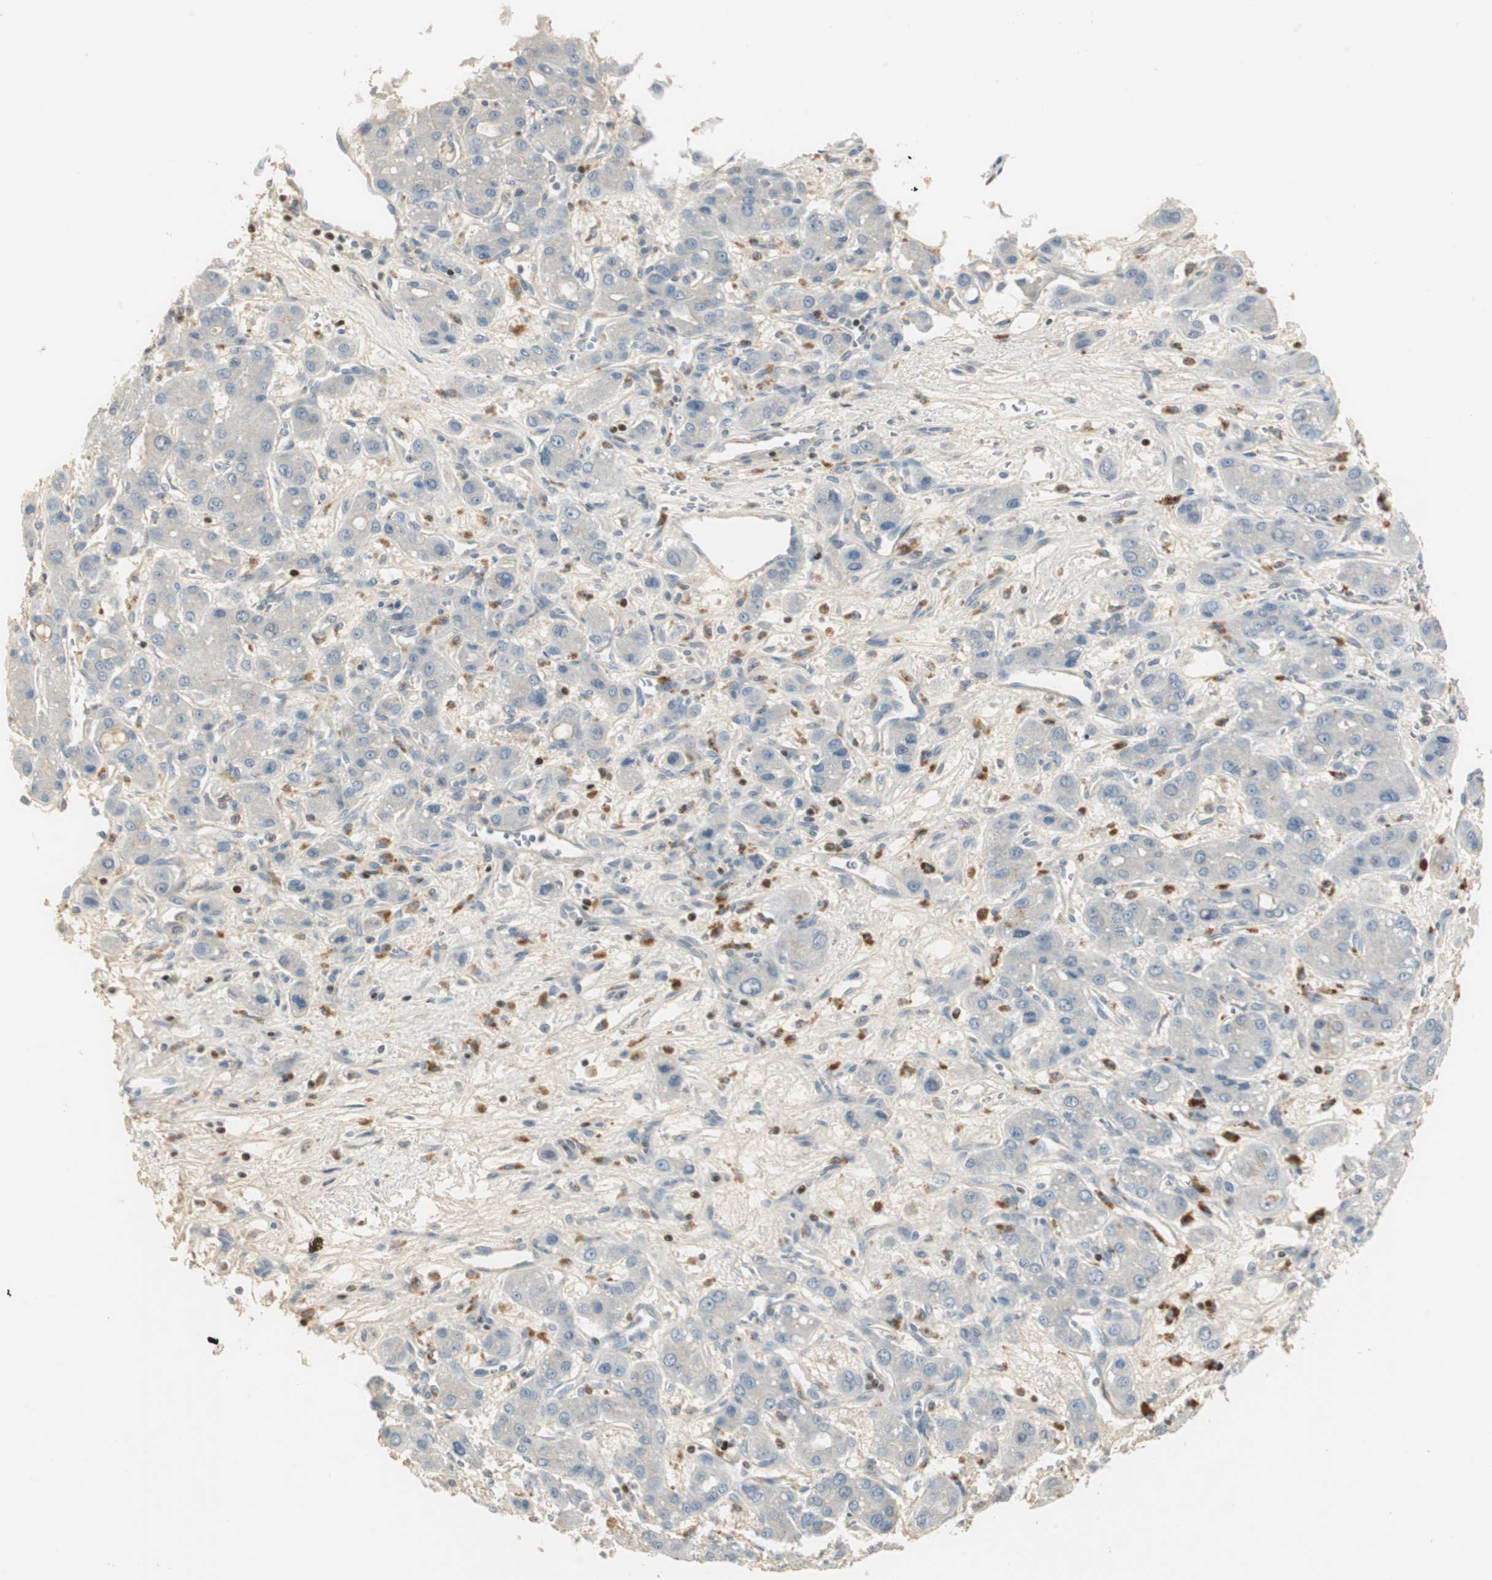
{"staining": {"intensity": "negative", "quantity": "none", "location": "none"}, "tissue": "liver cancer", "cell_type": "Tumor cells", "image_type": "cancer", "snomed": [{"axis": "morphology", "description": "Carcinoma, Hepatocellular, NOS"}, {"axis": "topography", "description": "Liver"}], "caption": "Immunohistochemistry (IHC) photomicrograph of human liver cancer (hepatocellular carcinoma) stained for a protein (brown), which shows no expression in tumor cells. Nuclei are stained in blue.", "gene": "RUNX2", "patient": {"sex": "male", "age": 55}}